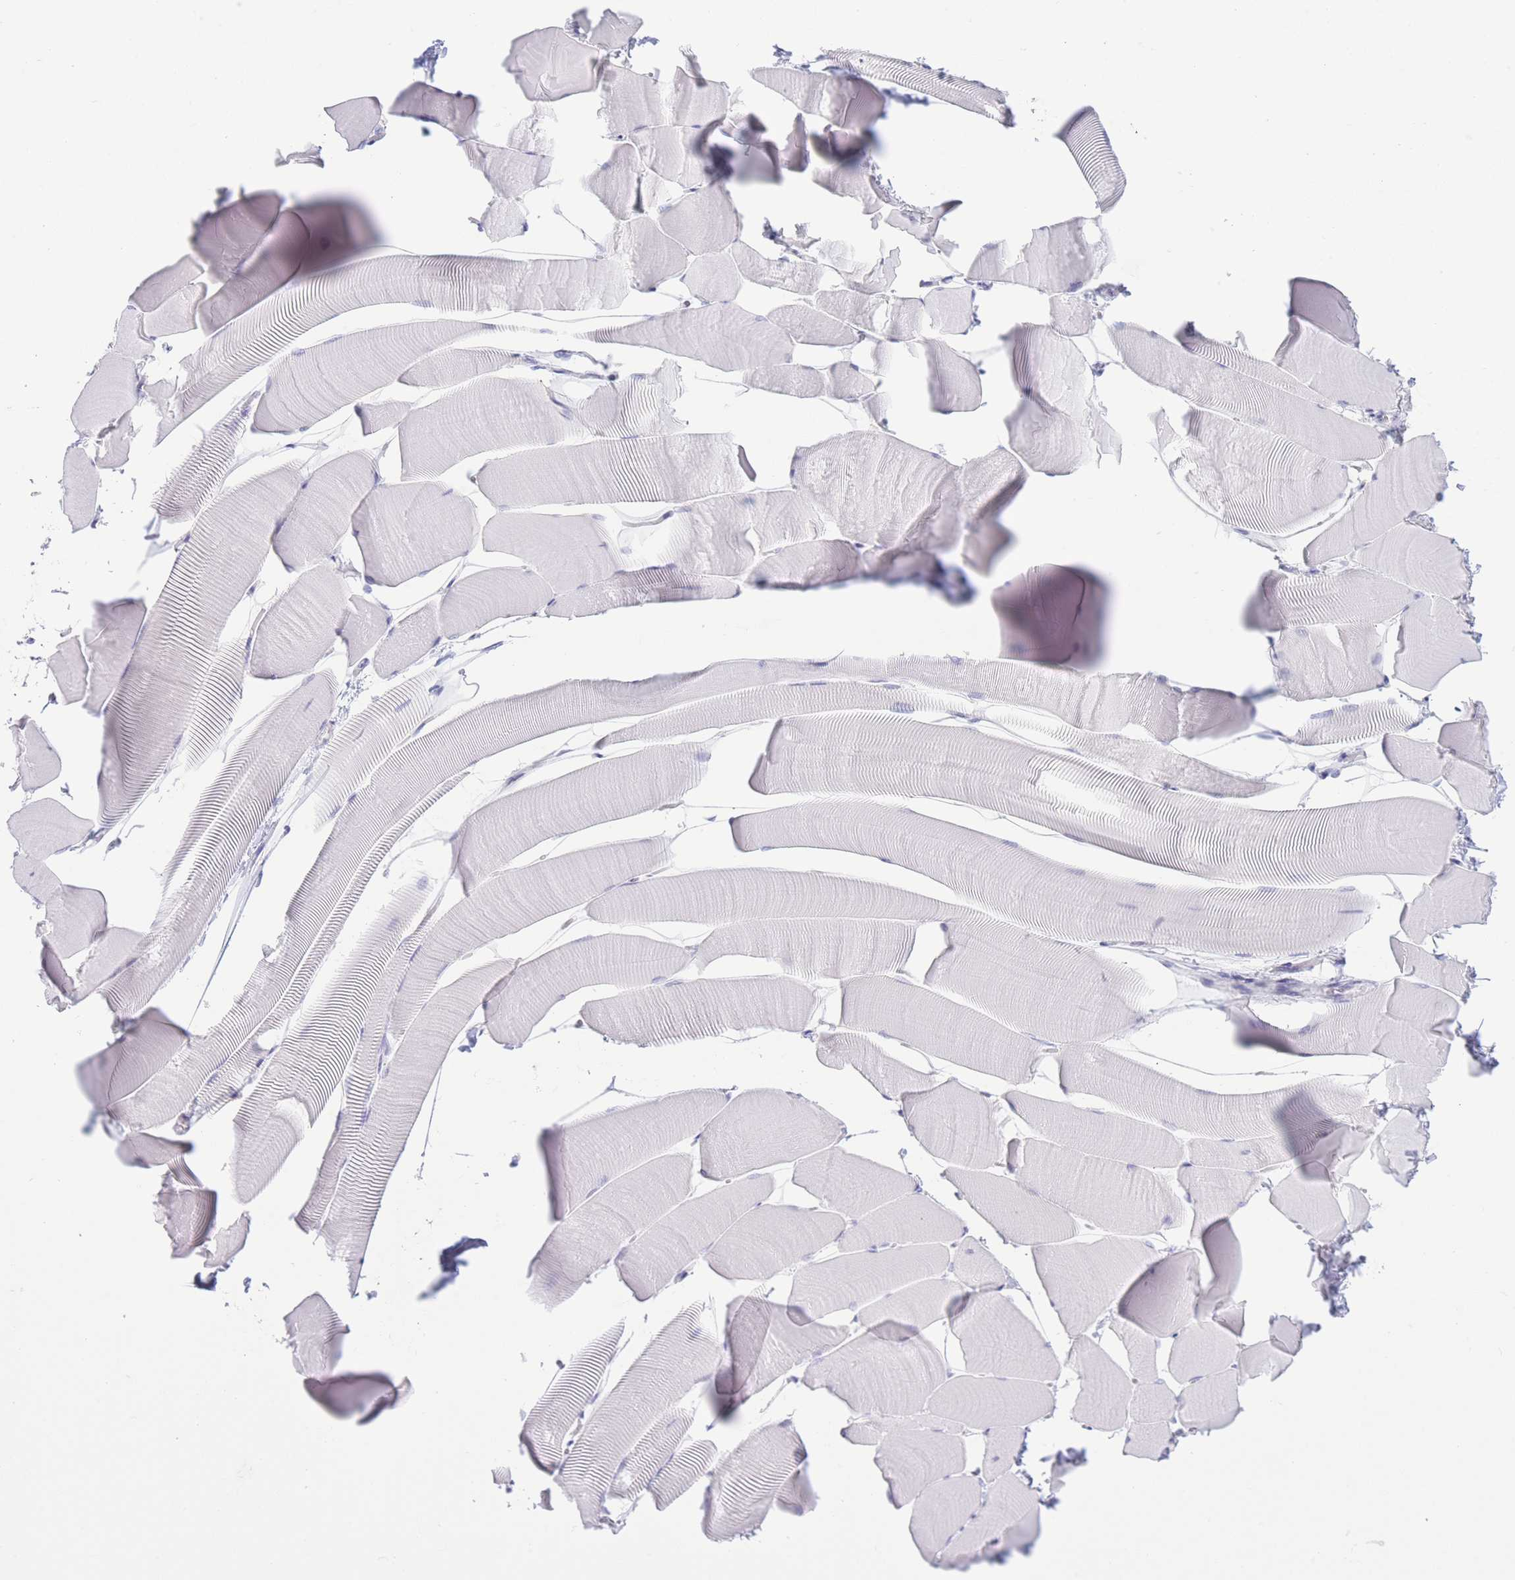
{"staining": {"intensity": "negative", "quantity": "none", "location": "none"}, "tissue": "skeletal muscle", "cell_type": "Myocytes", "image_type": "normal", "snomed": [{"axis": "morphology", "description": "Normal tissue, NOS"}, {"axis": "topography", "description": "Skeletal muscle"}], "caption": "DAB immunohistochemical staining of benign skeletal muscle shows no significant staining in myocytes.", "gene": "PKLR", "patient": {"sex": "male", "age": 25}}